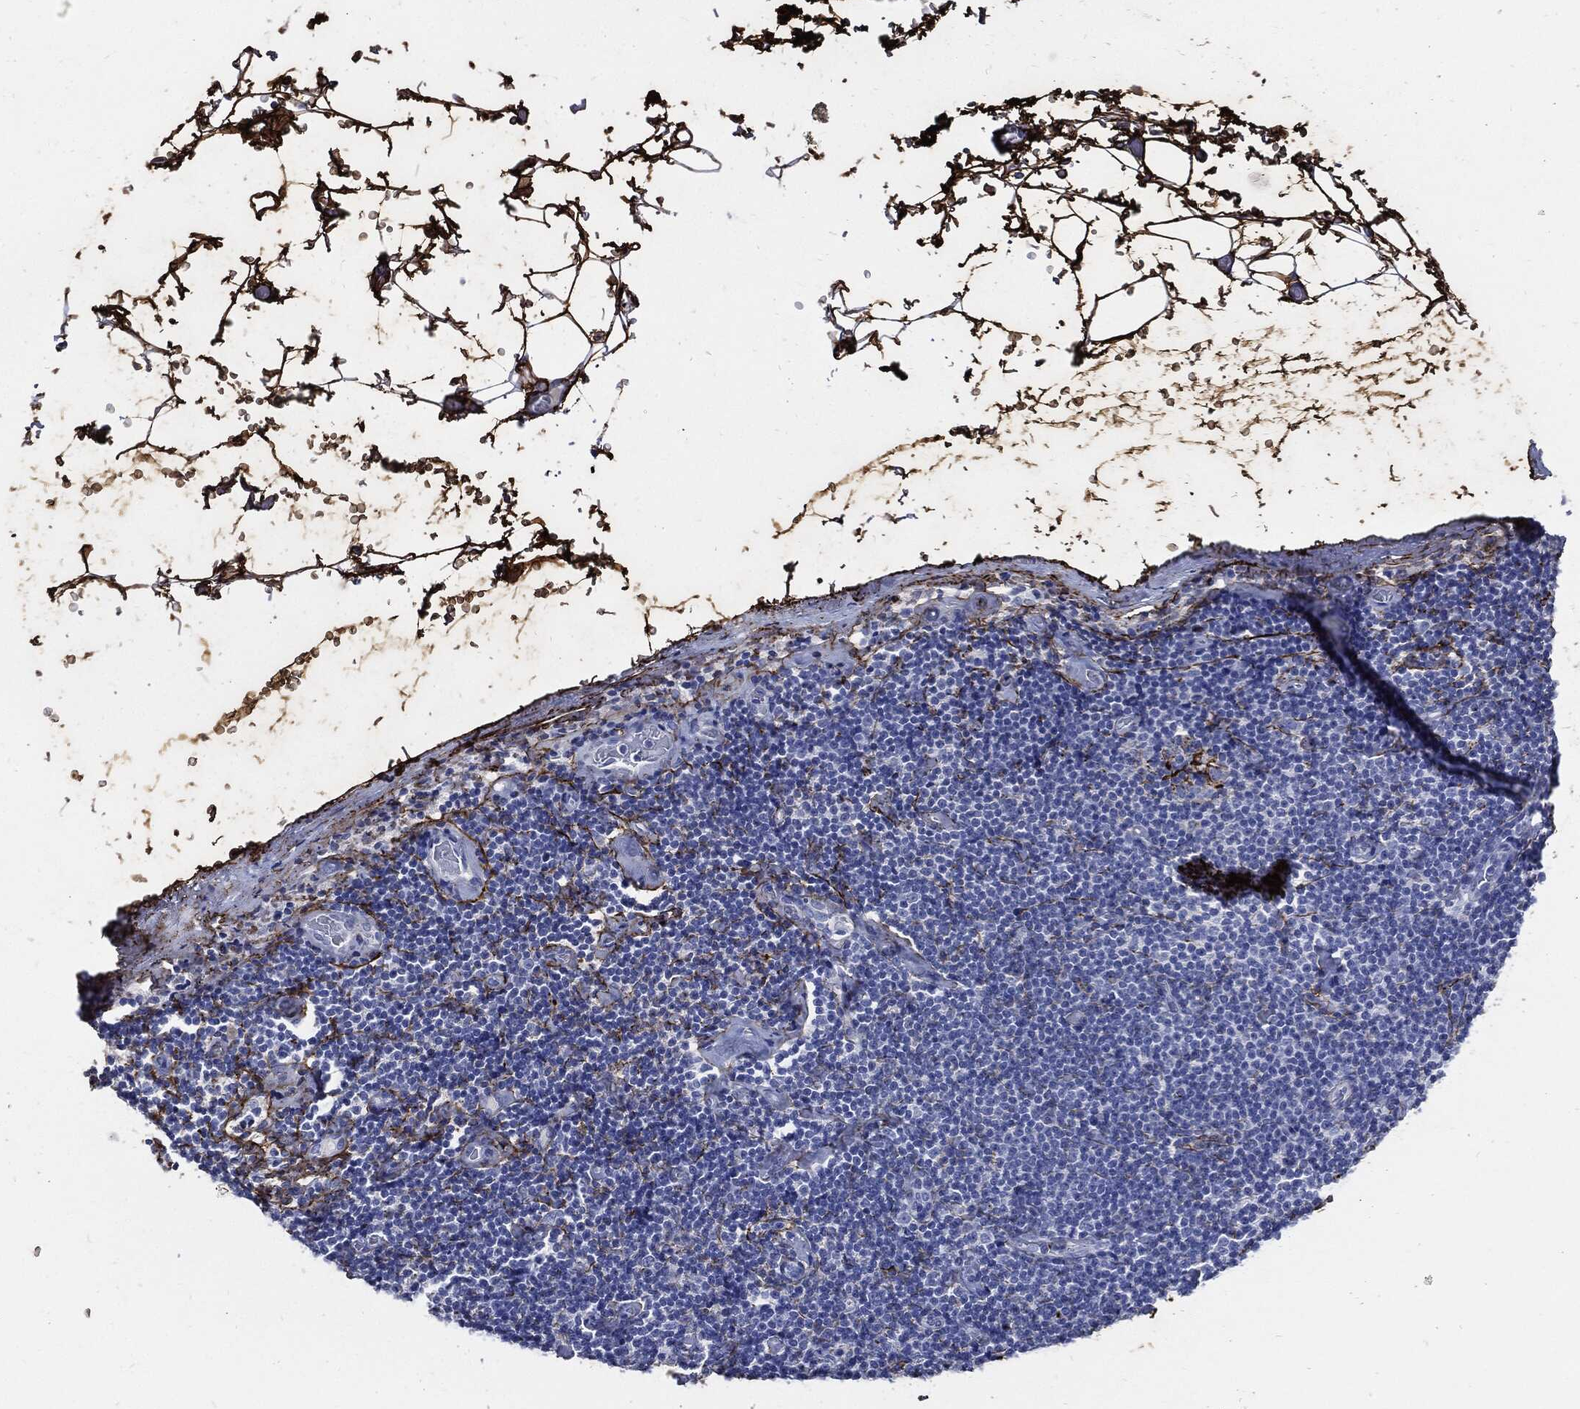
{"staining": {"intensity": "negative", "quantity": "none", "location": "none"}, "tissue": "lymphoma", "cell_type": "Tumor cells", "image_type": "cancer", "snomed": [{"axis": "morphology", "description": "Malignant lymphoma, non-Hodgkin's type, Low grade"}, {"axis": "topography", "description": "Lymph node"}], "caption": "A micrograph of lymphoma stained for a protein demonstrates no brown staining in tumor cells.", "gene": "FBN1", "patient": {"sex": "male", "age": 81}}